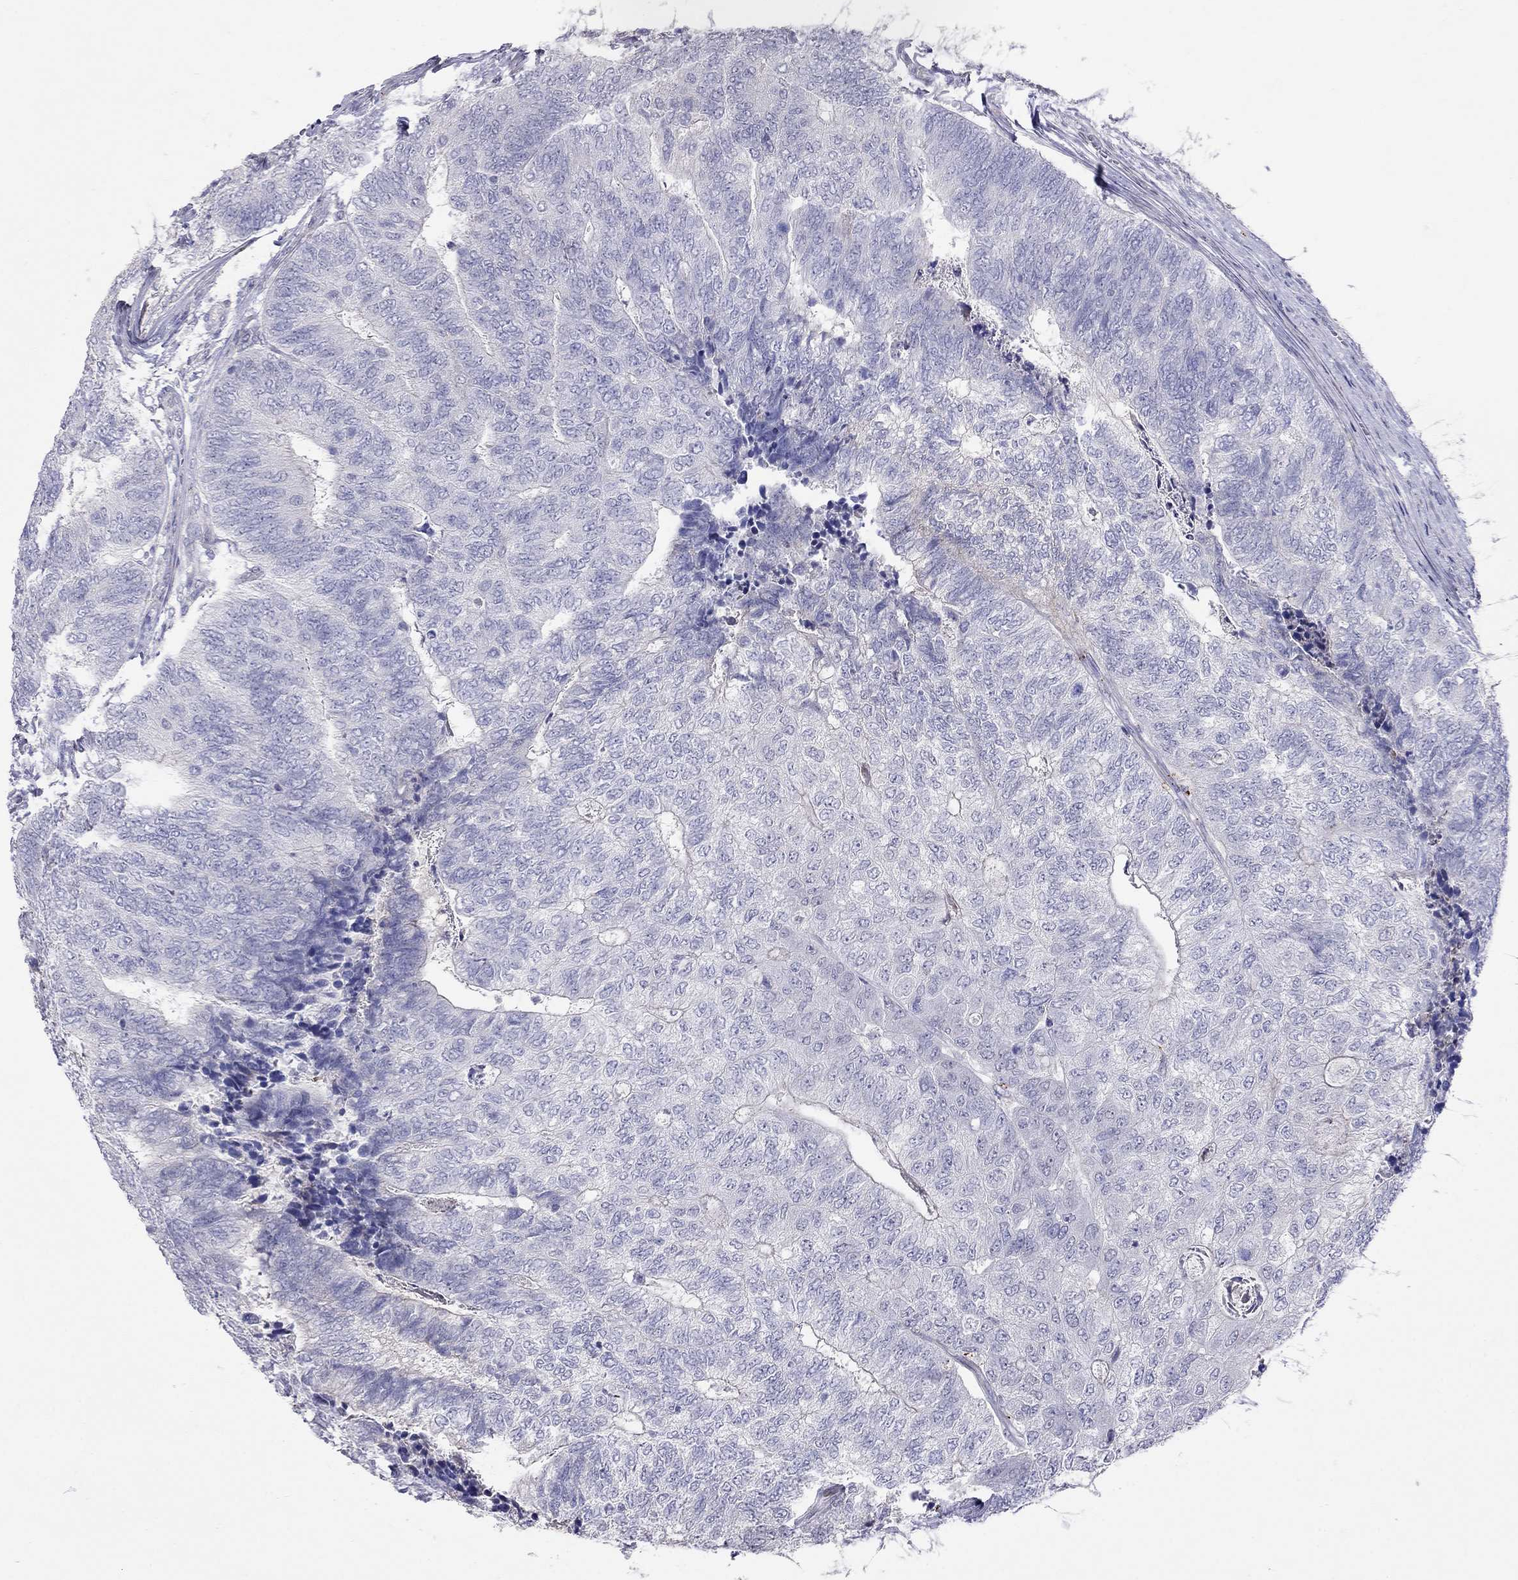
{"staining": {"intensity": "negative", "quantity": "none", "location": "none"}, "tissue": "colorectal cancer", "cell_type": "Tumor cells", "image_type": "cancer", "snomed": [{"axis": "morphology", "description": "Adenocarcinoma, NOS"}, {"axis": "topography", "description": "Colon"}], "caption": "Immunohistochemistry of human colorectal cancer demonstrates no positivity in tumor cells. (IHC, brightfield microscopy, high magnification).", "gene": "MAGEB4", "patient": {"sex": "female", "age": 67}}